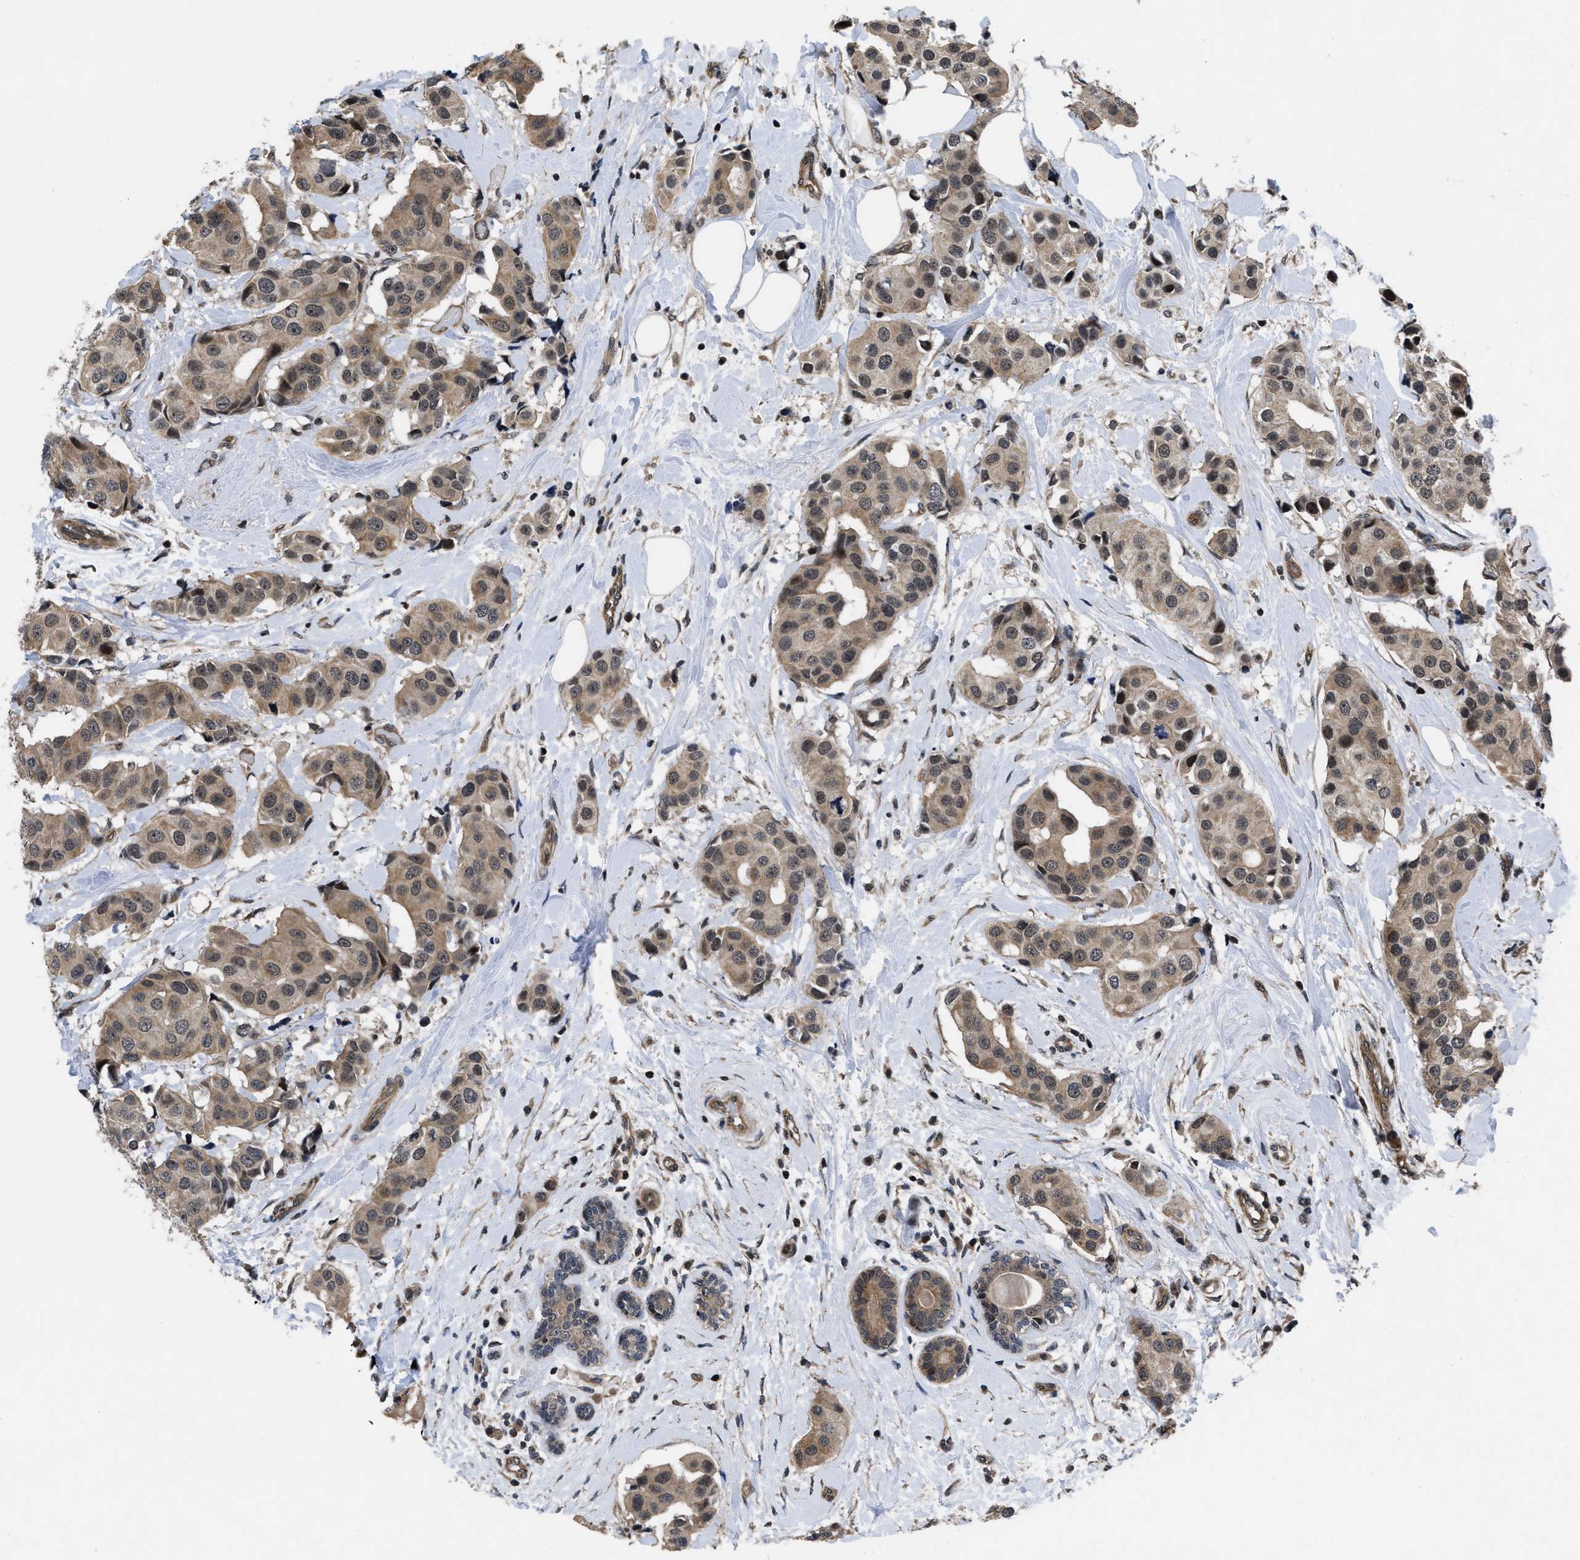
{"staining": {"intensity": "weak", "quantity": ">75%", "location": "cytoplasmic/membranous"}, "tissue": "breast cancer", "cell_type": "Tumor cells", "image_type": "cancer", "snomed": [{"axis": "morphology", "description": "Normal tissue, NOS"}, {"axis": "morphology", "description": "Duct carcinoma"}, {"axis": "topography", "description": "Breast"}], "caption": "Immunohistochemical staining of human breast infiltrating ductal carcinoma shows low levels of weak cytoplasmic/membranous protein positivity in about >75% of tumor cells.", "gene": "DNAJC14", "patient": {"sex": "female", "age": 39}}